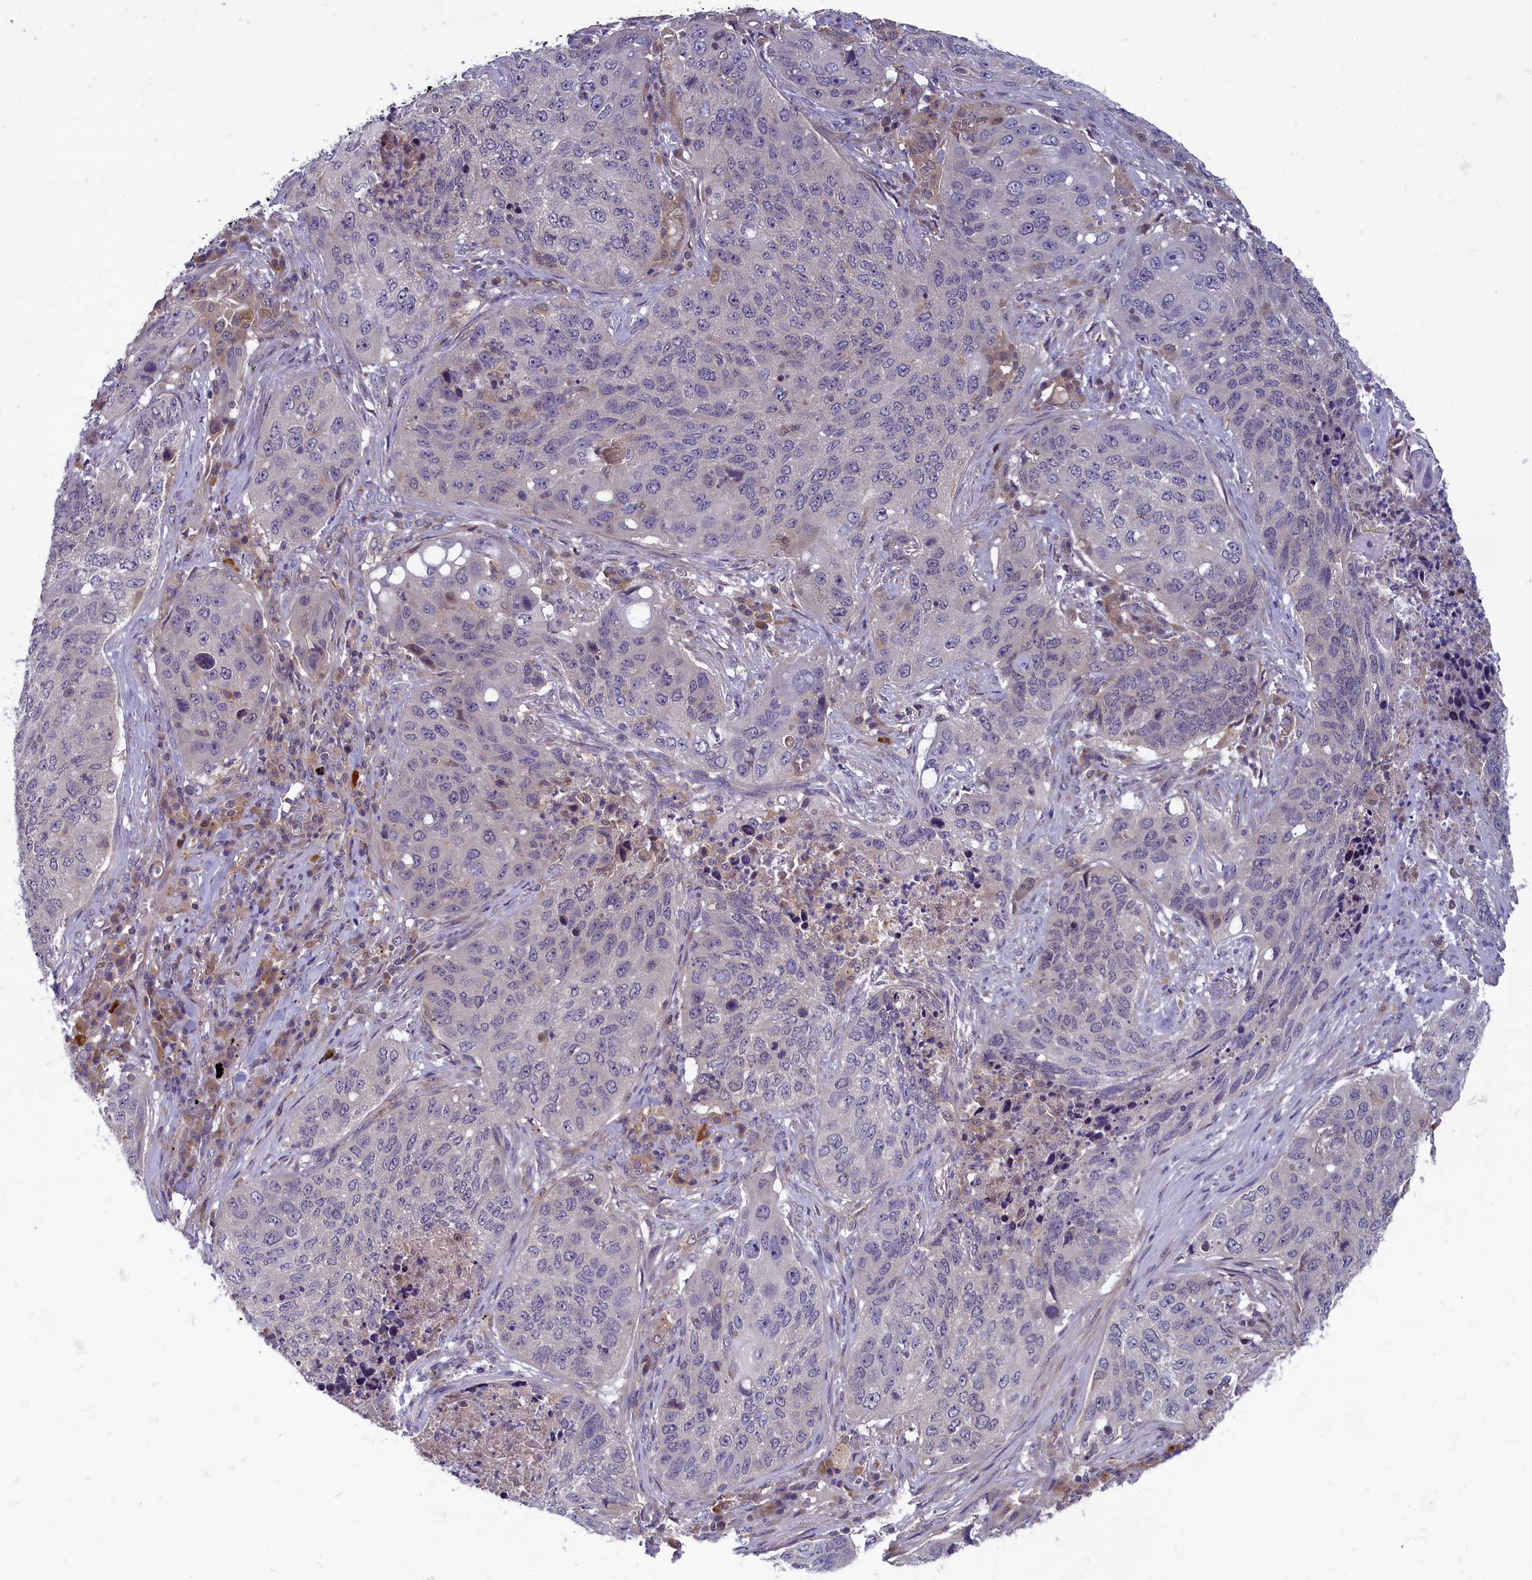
{"staining": {"intensity": "negative", "quantity": "none", "location": "none"}, "tissue": "lung cancer", "cell_type": "Tumor cells", "image_type": "cancer", "snomed": [{"axis": "morphology", "description": "Squamous cell carcinoma, NOS"}, {"axis": "topography", "description": "Lung"}], "caption": "This is a histopathology image of IHC staining of lung squamous cell carcinoma, which shows no positivity in tumor cells.", "gene": "NUBP1", "patient": {"sex": "female", "age": 63}}